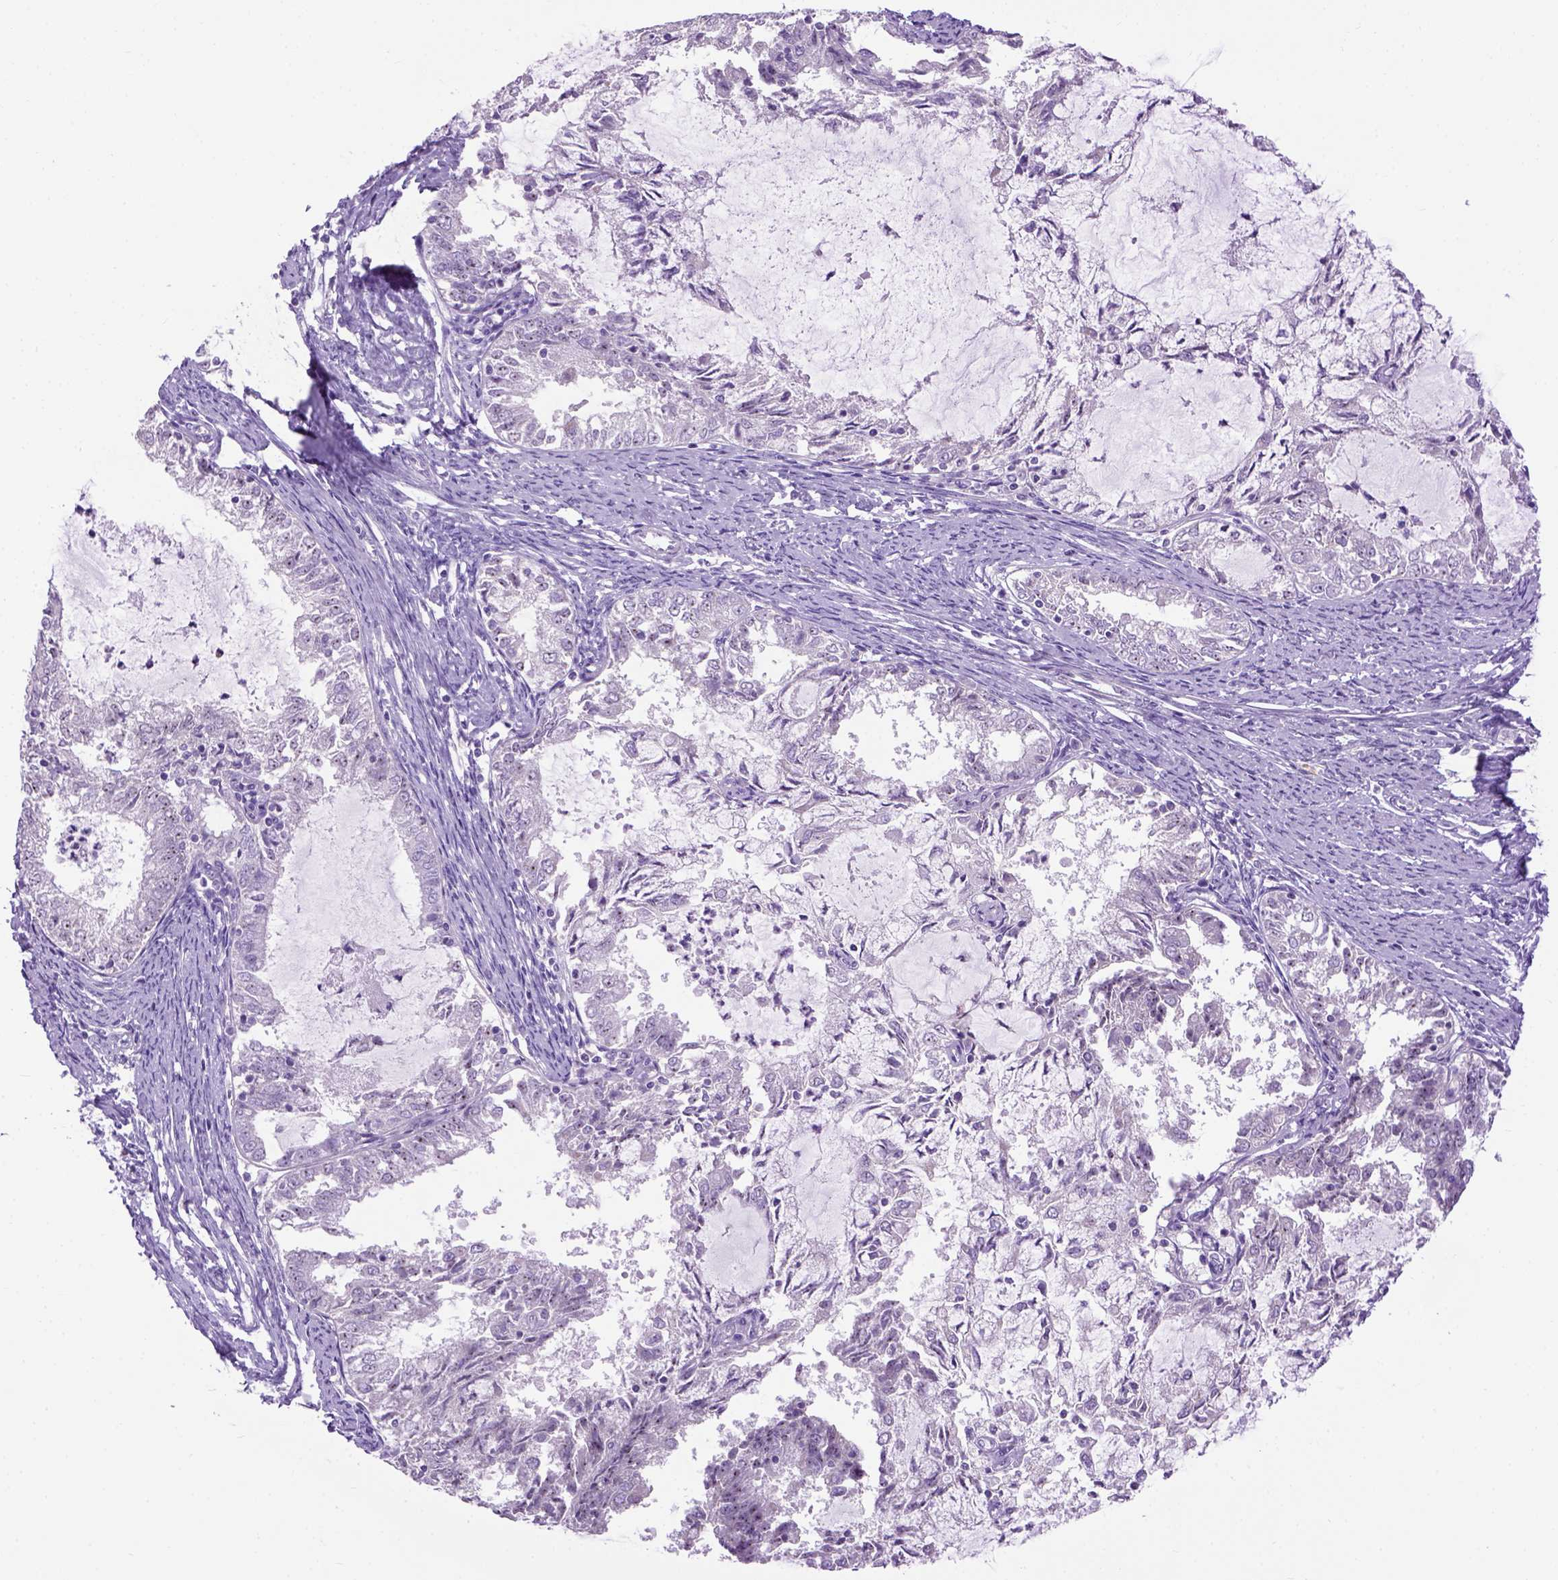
{"staining": {"intensity": "negative", "quantity": "none", "location": "none"}, "tissue": "endometrial cancer", "cell_type": "Tumor cells", "image_type": "cancer", "snomed": [{"axis": "morphology", "description": "Adenocarcinoma, NOS"}, {"axis": "topography", "description": "Endometrium"}], "caption": "A high-resolution micrograph shows immunohistochemistry (IHC) staining of adenocarcinoma (endometrial), which reveals no significant staining in tumor cells. (Brightfield microscopy of DAB immunohistochemistry (IHC) at high magnification).", "gene": "UTP4", "patient": {"sex": "female", "age": 57}}